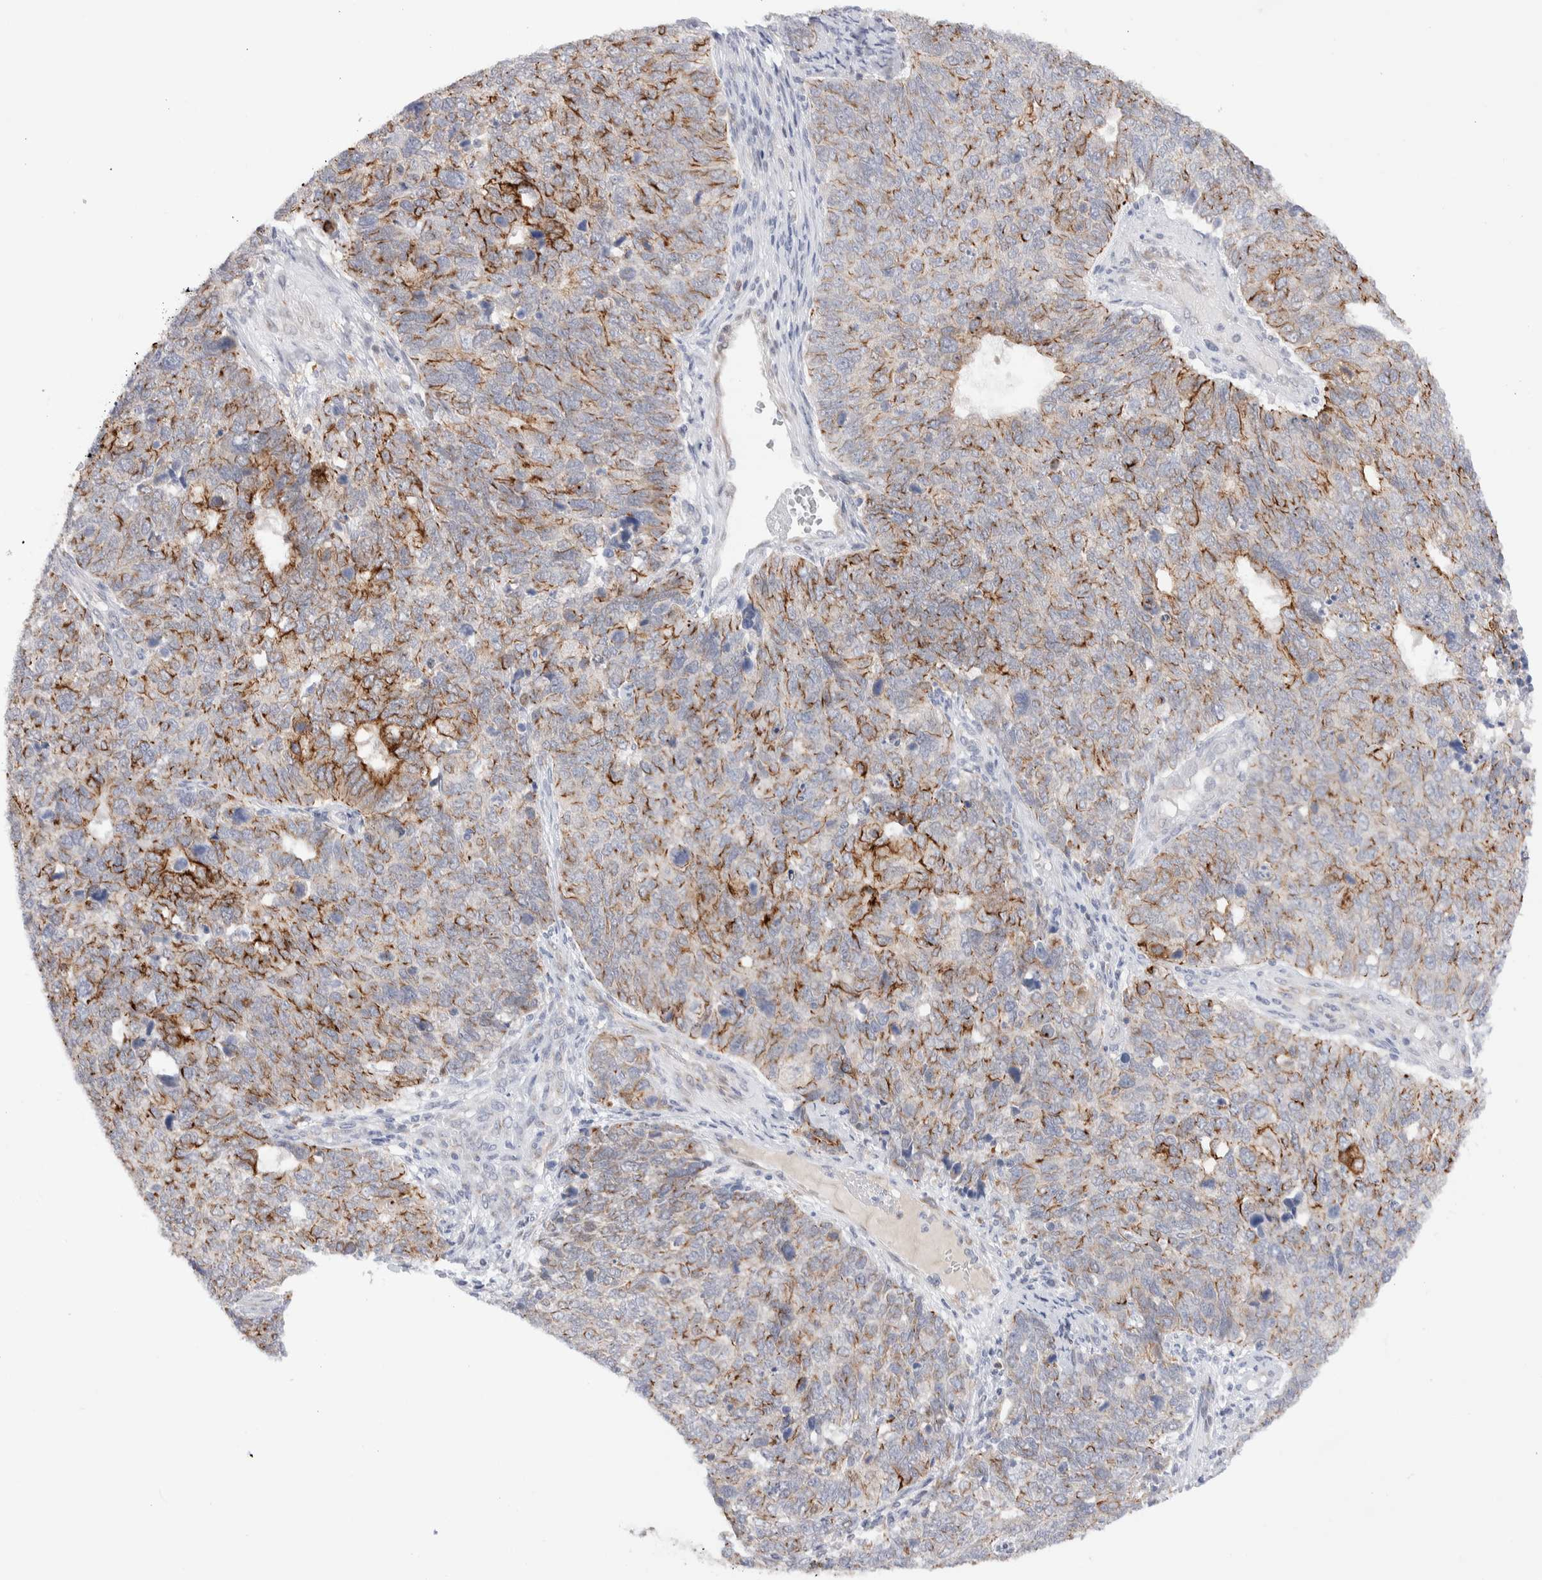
{"staining": {"intensity": "moderate", "quantity": "25%-75%", "location": "cytoplasmic/membranous"}, "tissue": "cervical cancer", "cell_type": "Tumor cells", "image_type": "cancer", "snomed": [{"axis": "morphology", "description": "Squamous cell carcinoma, NOS"}, {"axis": "topography", "description": "Cervix"}], "caption": "Protein staining shows moderate cytoplasmic/membranous staining in about 25%-75% of tumor cells in cervical cancer.", "gene": "C1orf112", "patient": {"sex": "female", "age": 63}}